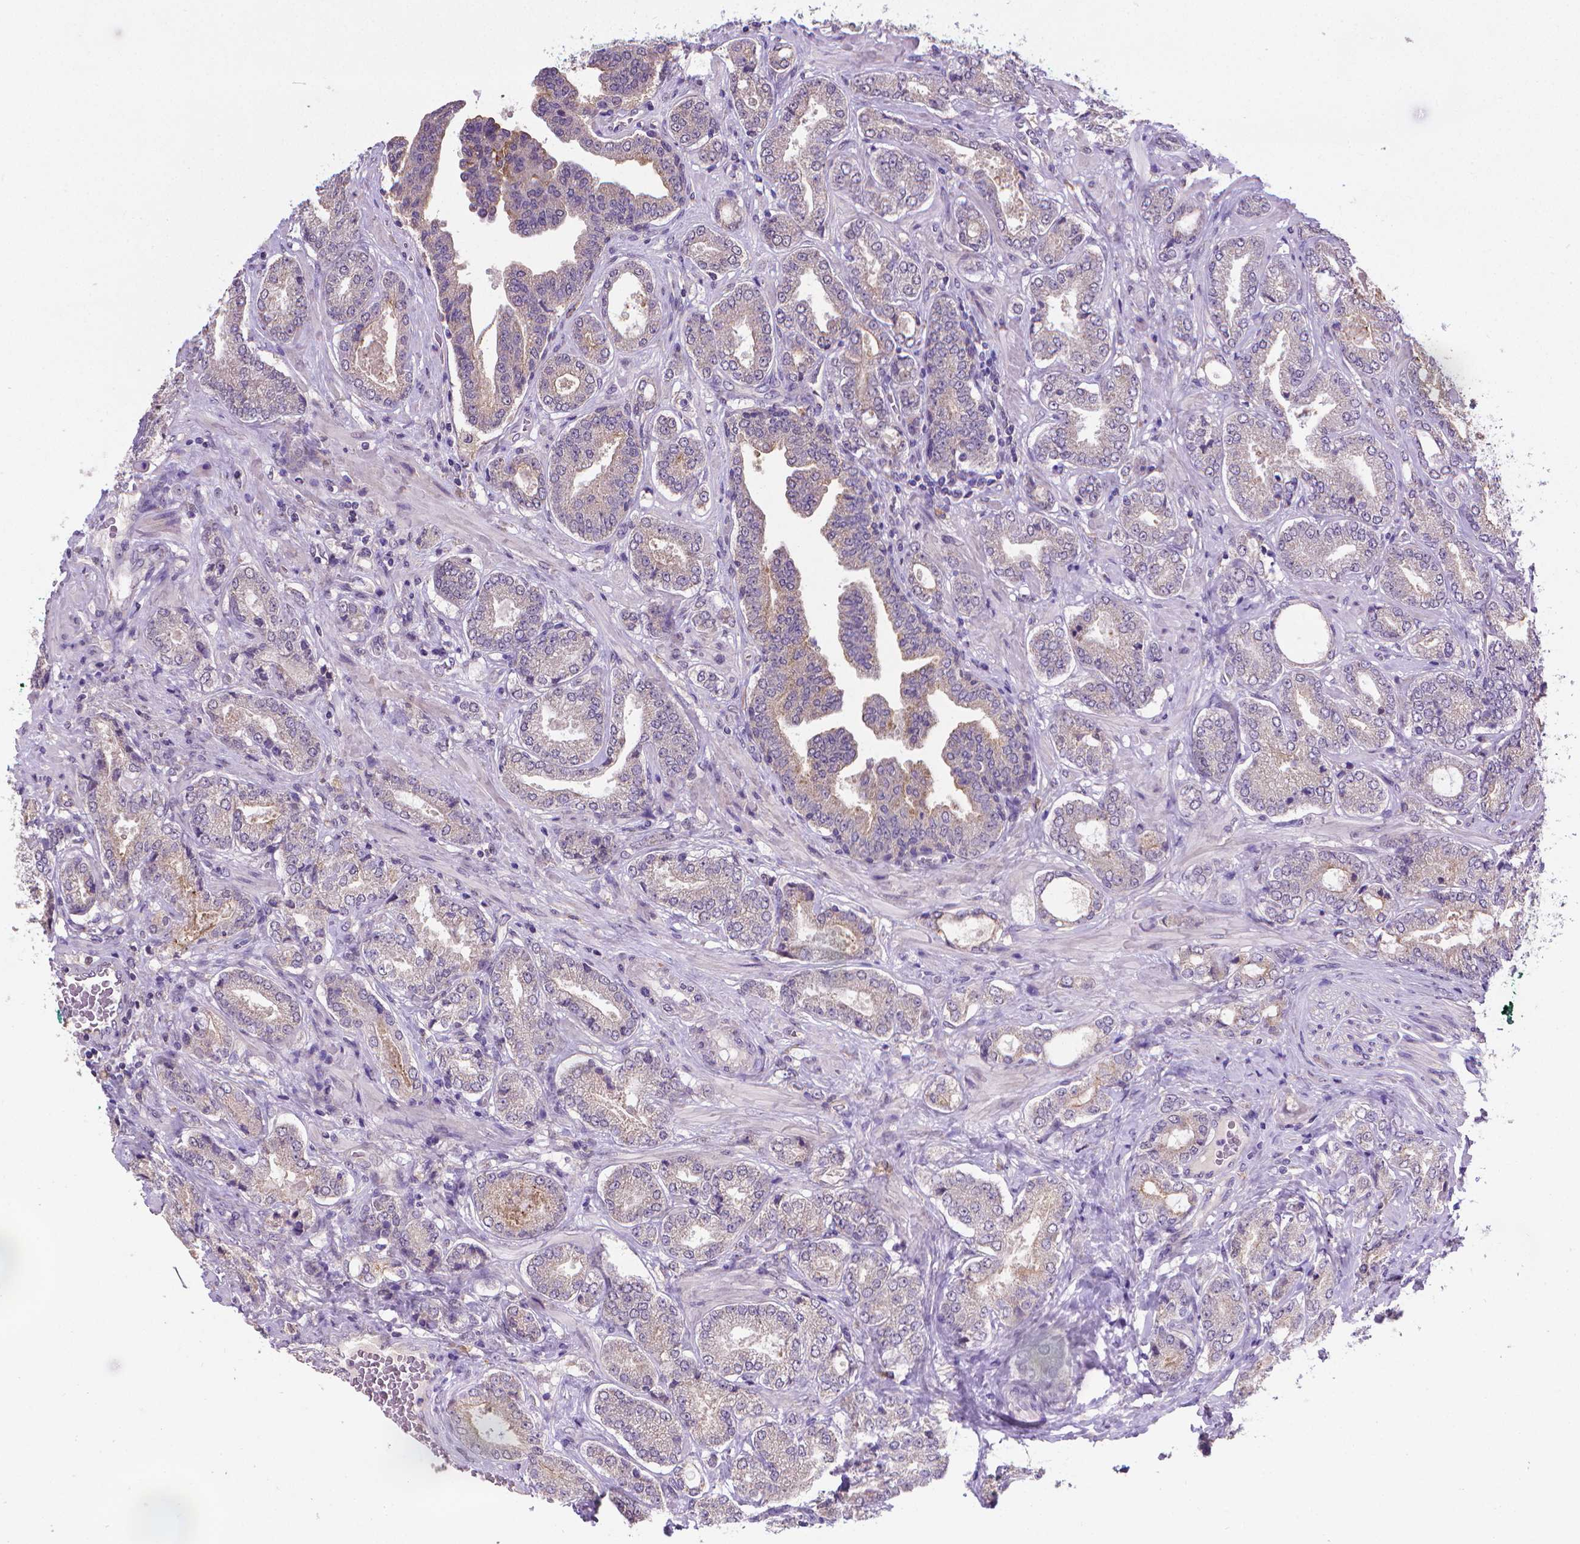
{"staining": {"intensity": "strong", "quantity": "<25%", "location": "cytoplasmic/membranous"}, "tissue": "prostate cancer", "cell_type": "Tumor cells", "image_type": "cancer", "snomed": [{"axis": "morphology", "description": "Adenocarcinoma, NOS"}, {"axis": "topography", "description": "Prostate"}], "caption": "Adenocarcinoma (prostate) stained with immunohistochemistry (IHC) demonstrates strong cytoplasmic/membranous expression in about <25% of tumor cells.", "gene": "GPR63", "patient": {"sex": "male", "age": 64}}